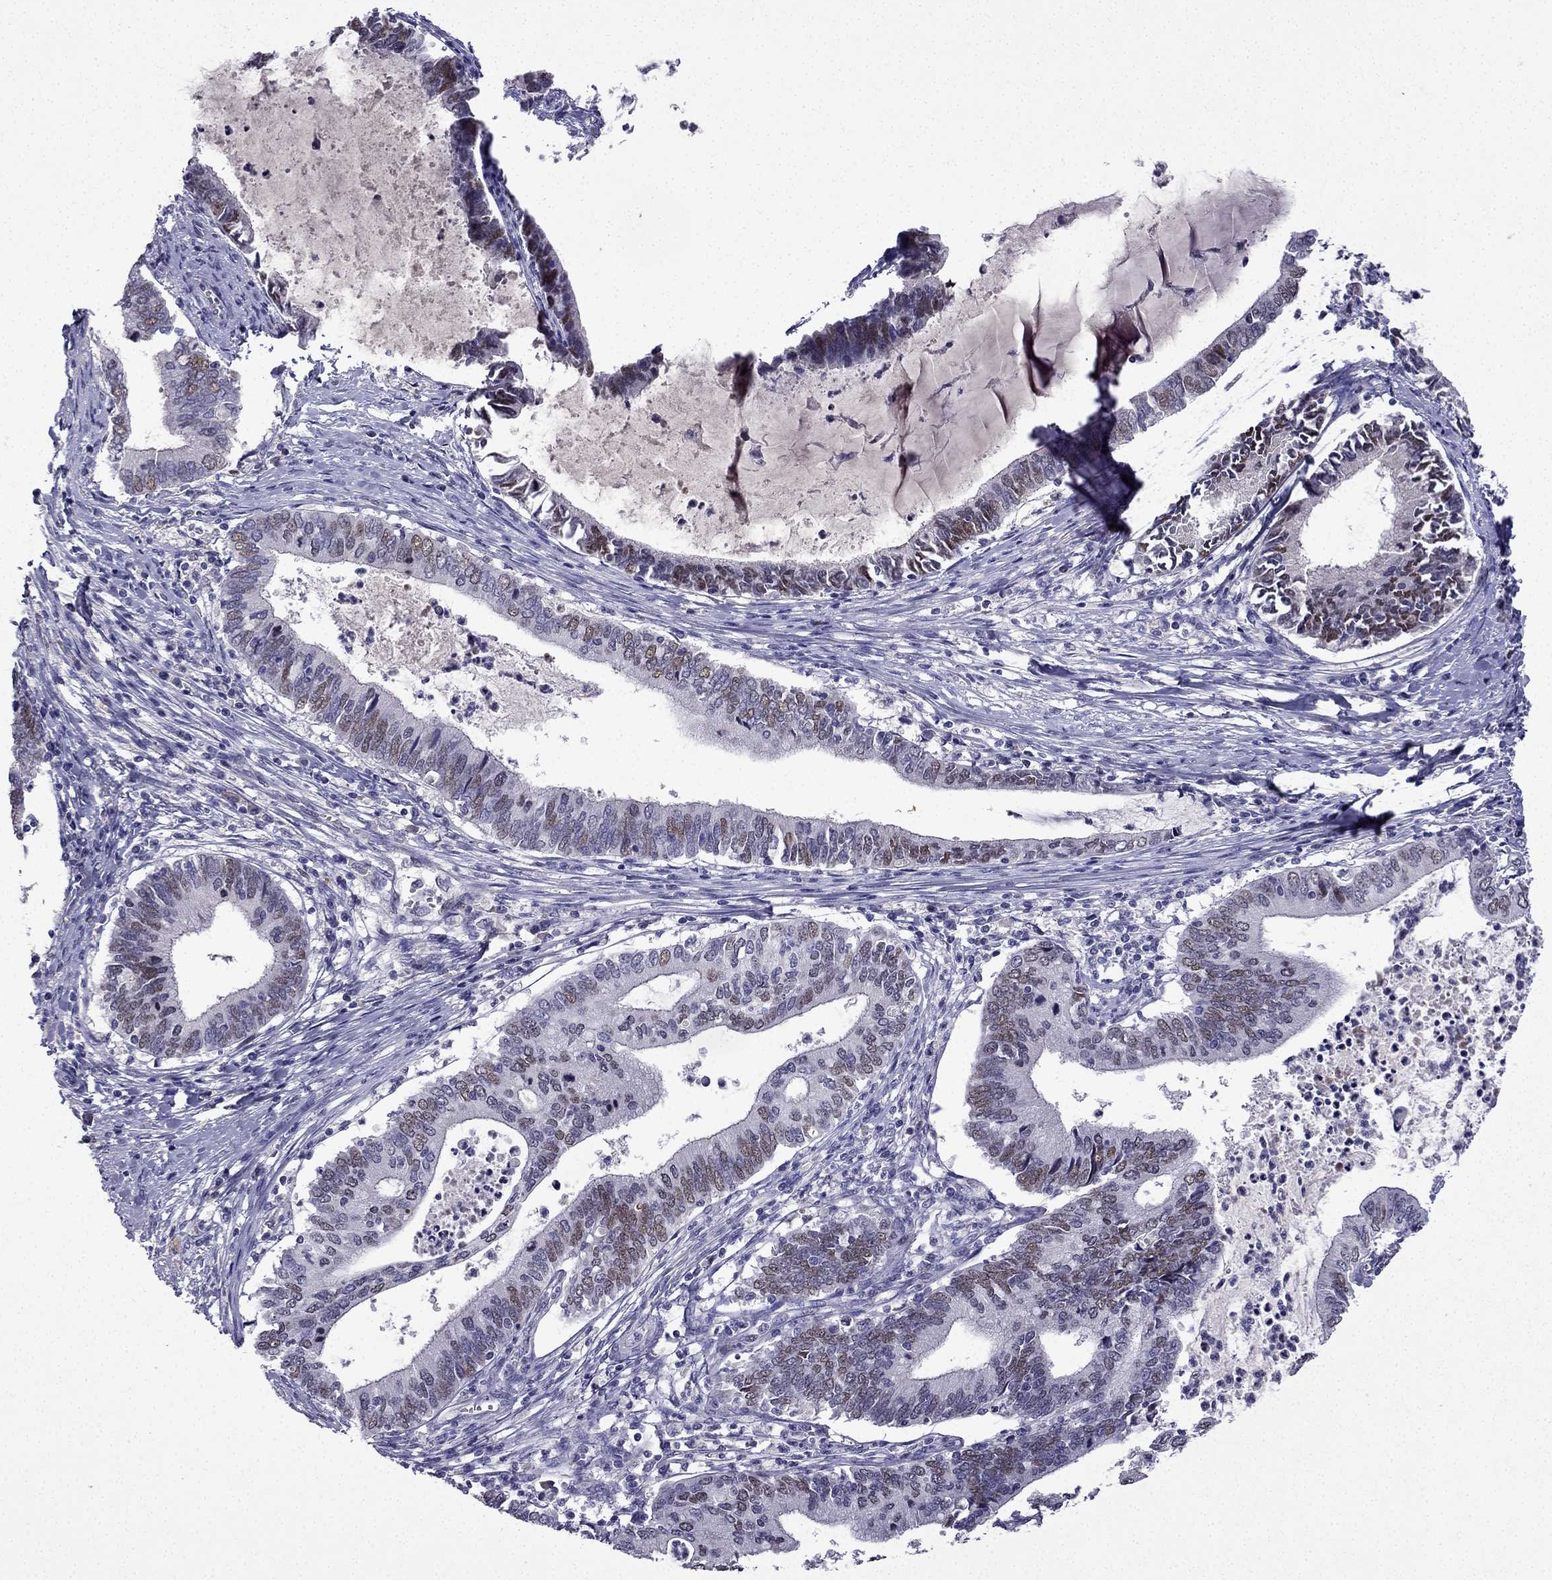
{"staining": {"intensity": "moderate", "quantity": "25%-75%", "location": "nuclear"}, "tissue": "cervical cancer", "cell_type": "Tumor cells", "image_type": "cancer", "snomed": [{"axis": "morphology", "description": "Adenocarcinoma, NOS"}, {"axis": "topography", "description": "Cervix"}], "caption": "Immunohistochemical staining of human cervical cancer shows medium levels of moderate nuclear protein expression in about 25%-75% of tumor cells.", "gene": "UHRF1", "patient": {"sex": "female", "age": 42}}